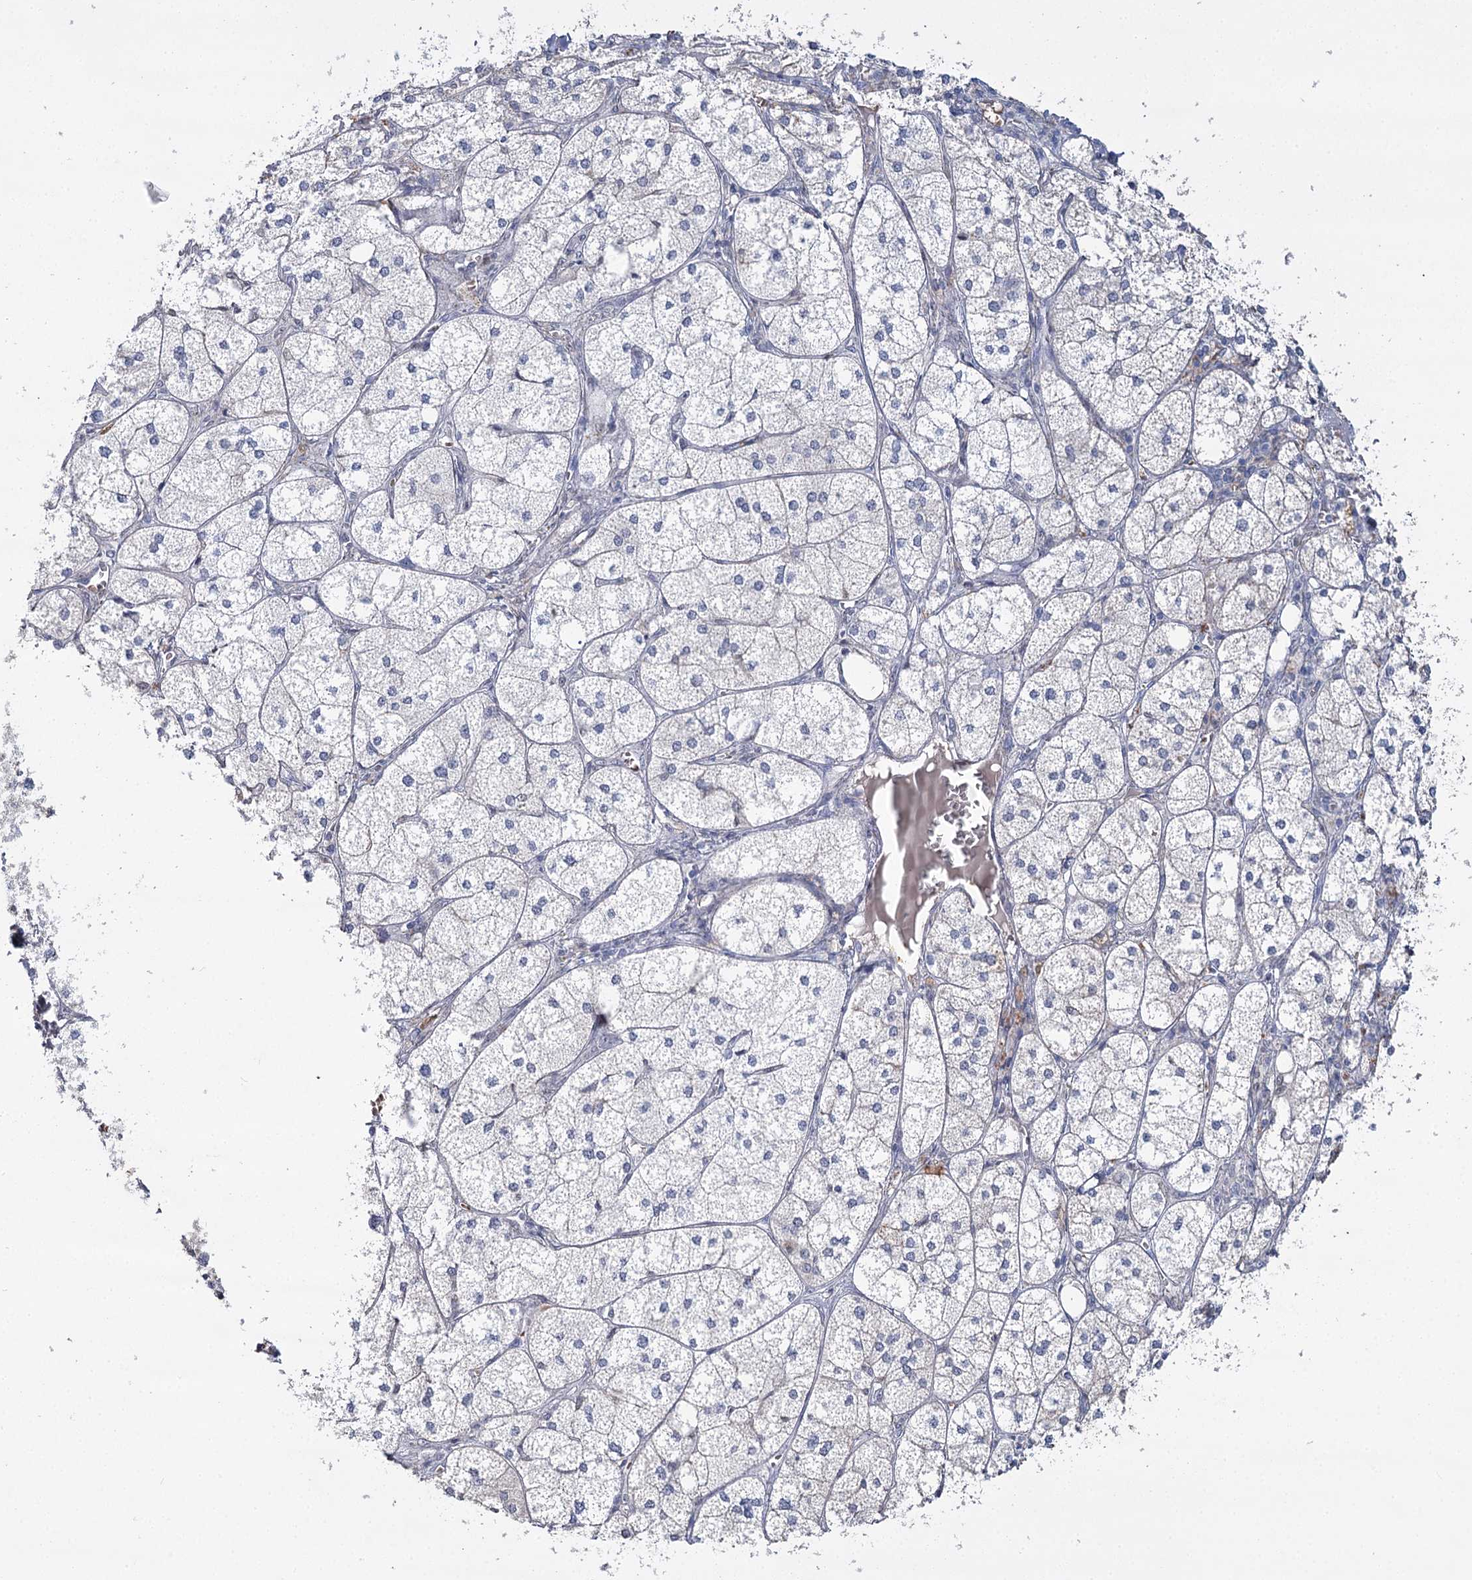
{"staining": {"intensity": "negative", "quantity": "none", "location": "none"}, "tissue": "adrenal gland", "cell_type": "Glandular cells", "image_type": "normal", "snomed": [{"axis": "morphology", "description": "Normal tissue, NOS"}, {"axis": "topography", "description": "Adrenal gland"}], "caption": "Immunohistochemical staining of benign human adrenal gland exhibits no significant expression in glandular cells.", "gene": "IGSF3", "patient": {"sex": "female", "age": 61}}